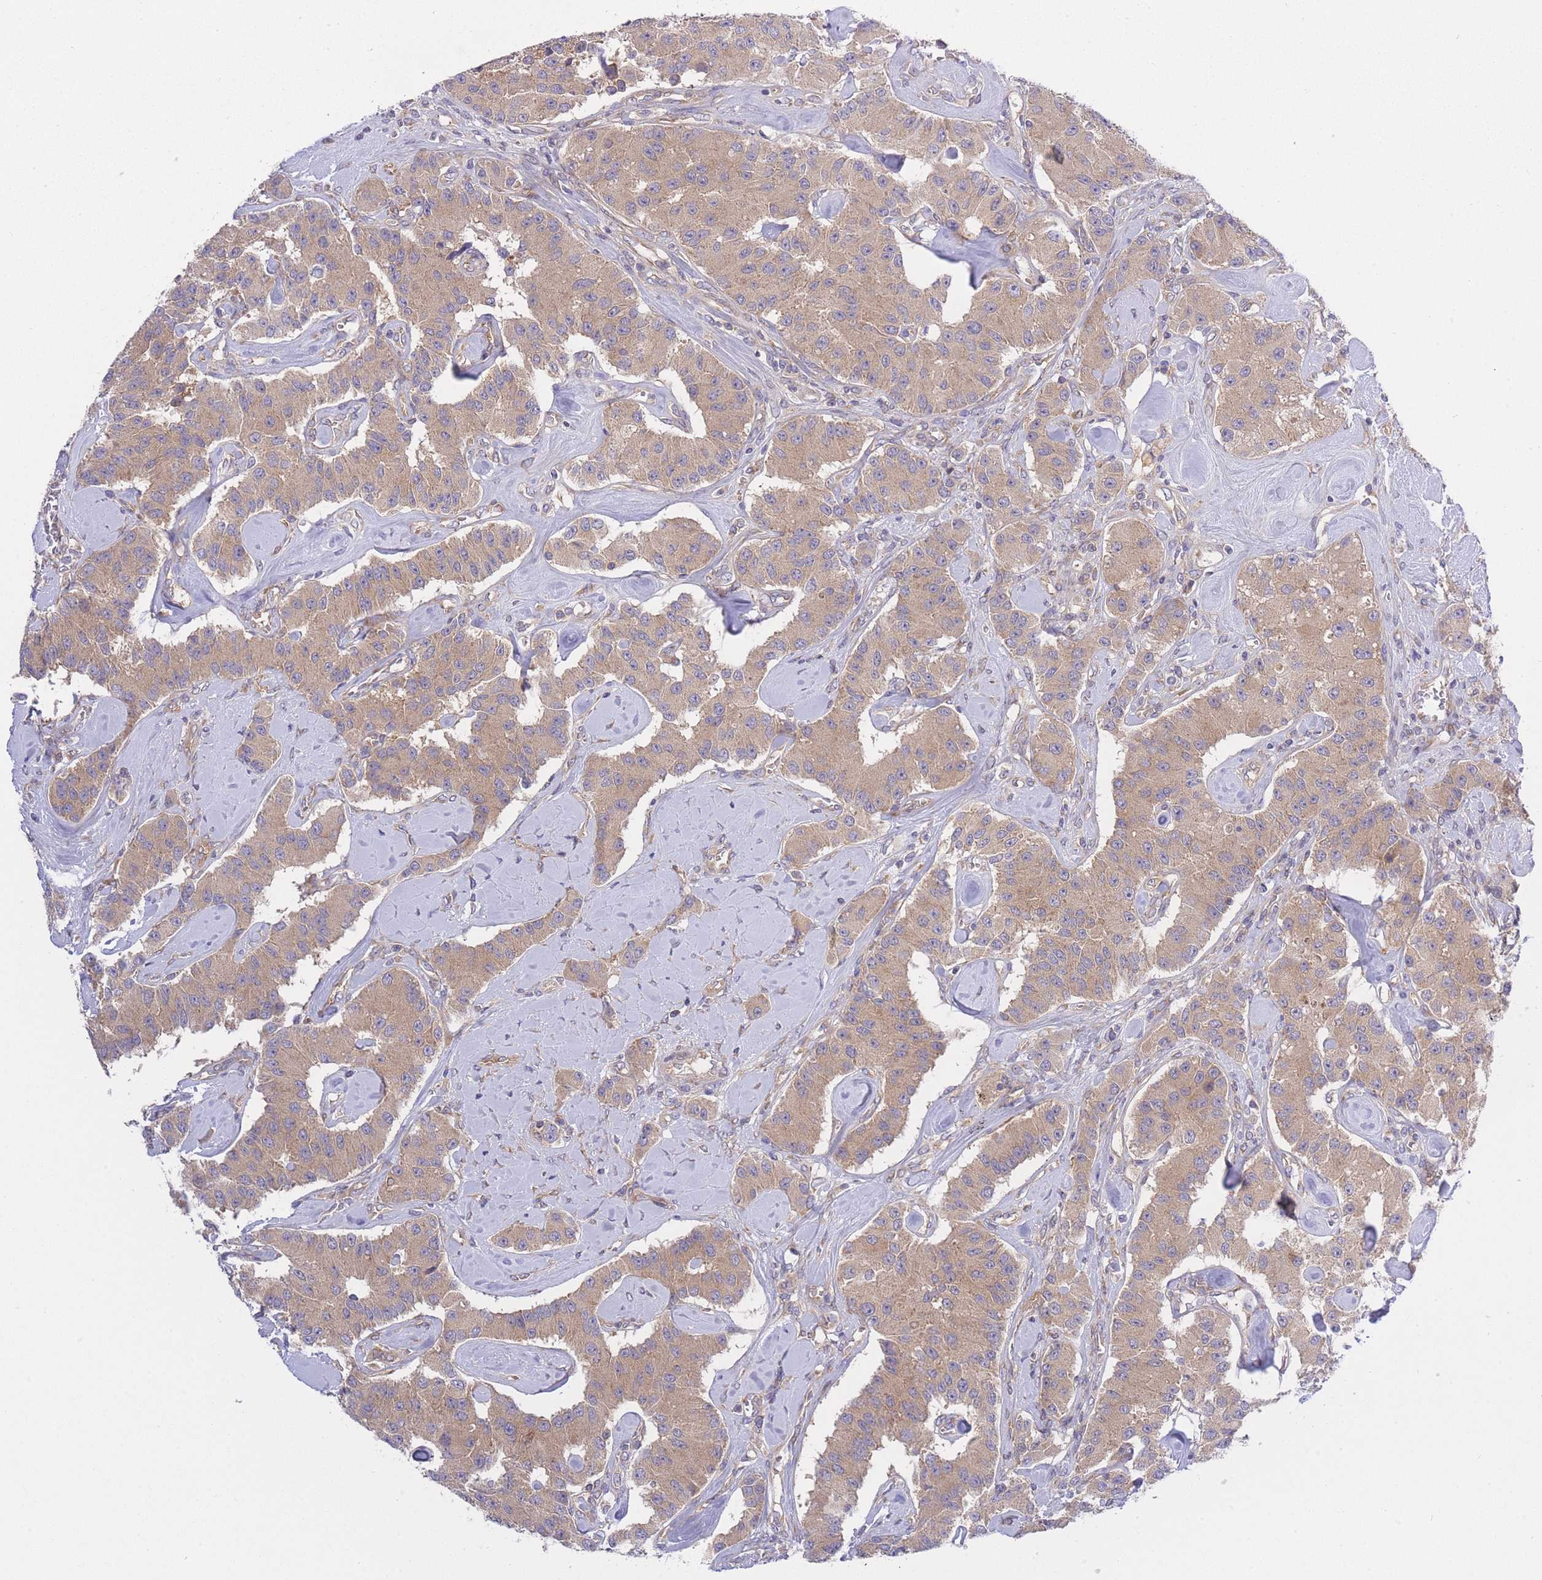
{"staining": {"intensity": "moderate", "quantity": ">75%", "location": "cytoplasmic/membranous"}, "tissue": "carcinoid", "cell_type": "Tumor cells", "image_type": "cancer", "snomed": [{"axis": "morphology", "description": "Carcinoid, malignant, NOS"}, {"axis": "topography", "description": "Pancreas"}], "caption": "Brown immunohistochemical staining in human carcinoid shows moderate cytoplasmic/membranous positivity in approximately >75% of tumor cells.", "gene": "EIF2B2", "patient": {"sex": "male", "age": 41}}